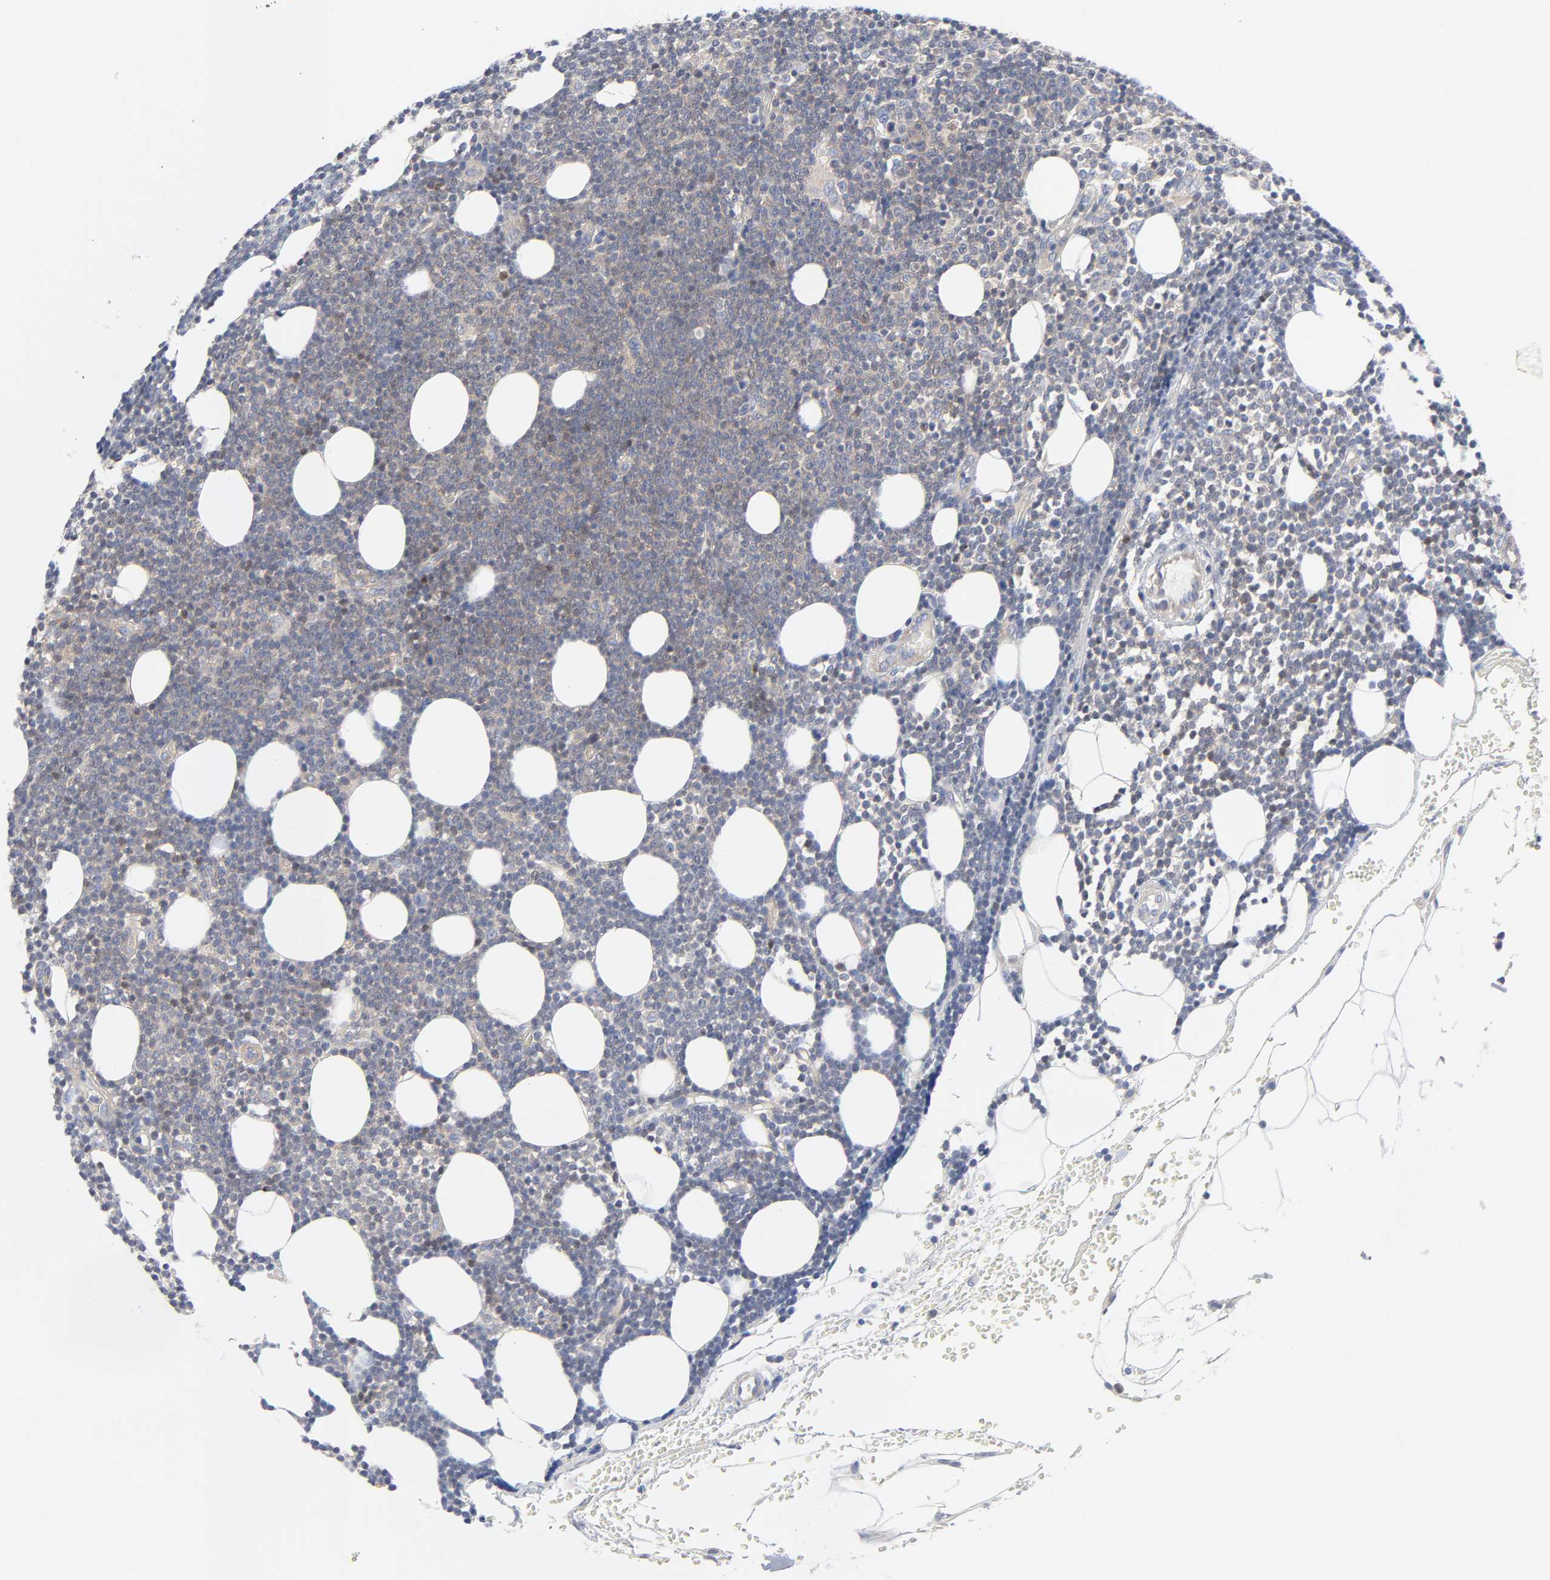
{"staining": {"intensity": "weak", "quantity": "<25%", "location": "cytoplasmic/membranous"}, "tissue": "lymphoma", "cell_type": "Tumor cells", "image_type": "cancer", "snomed": [{"axis": "morphology", "description": "Malignant lymphoma, non-Hodgkin's type, Low grade"}, {"axis": "topography", "description": "Soft tissue"}], "caption": "Low-grade malignant lymphoma, non-Hodgkin's type stained for a protein using IHC displays no staining tumor cells.", "gene": "ROCK1", "patient": {"sex": "male", "age": 92}}